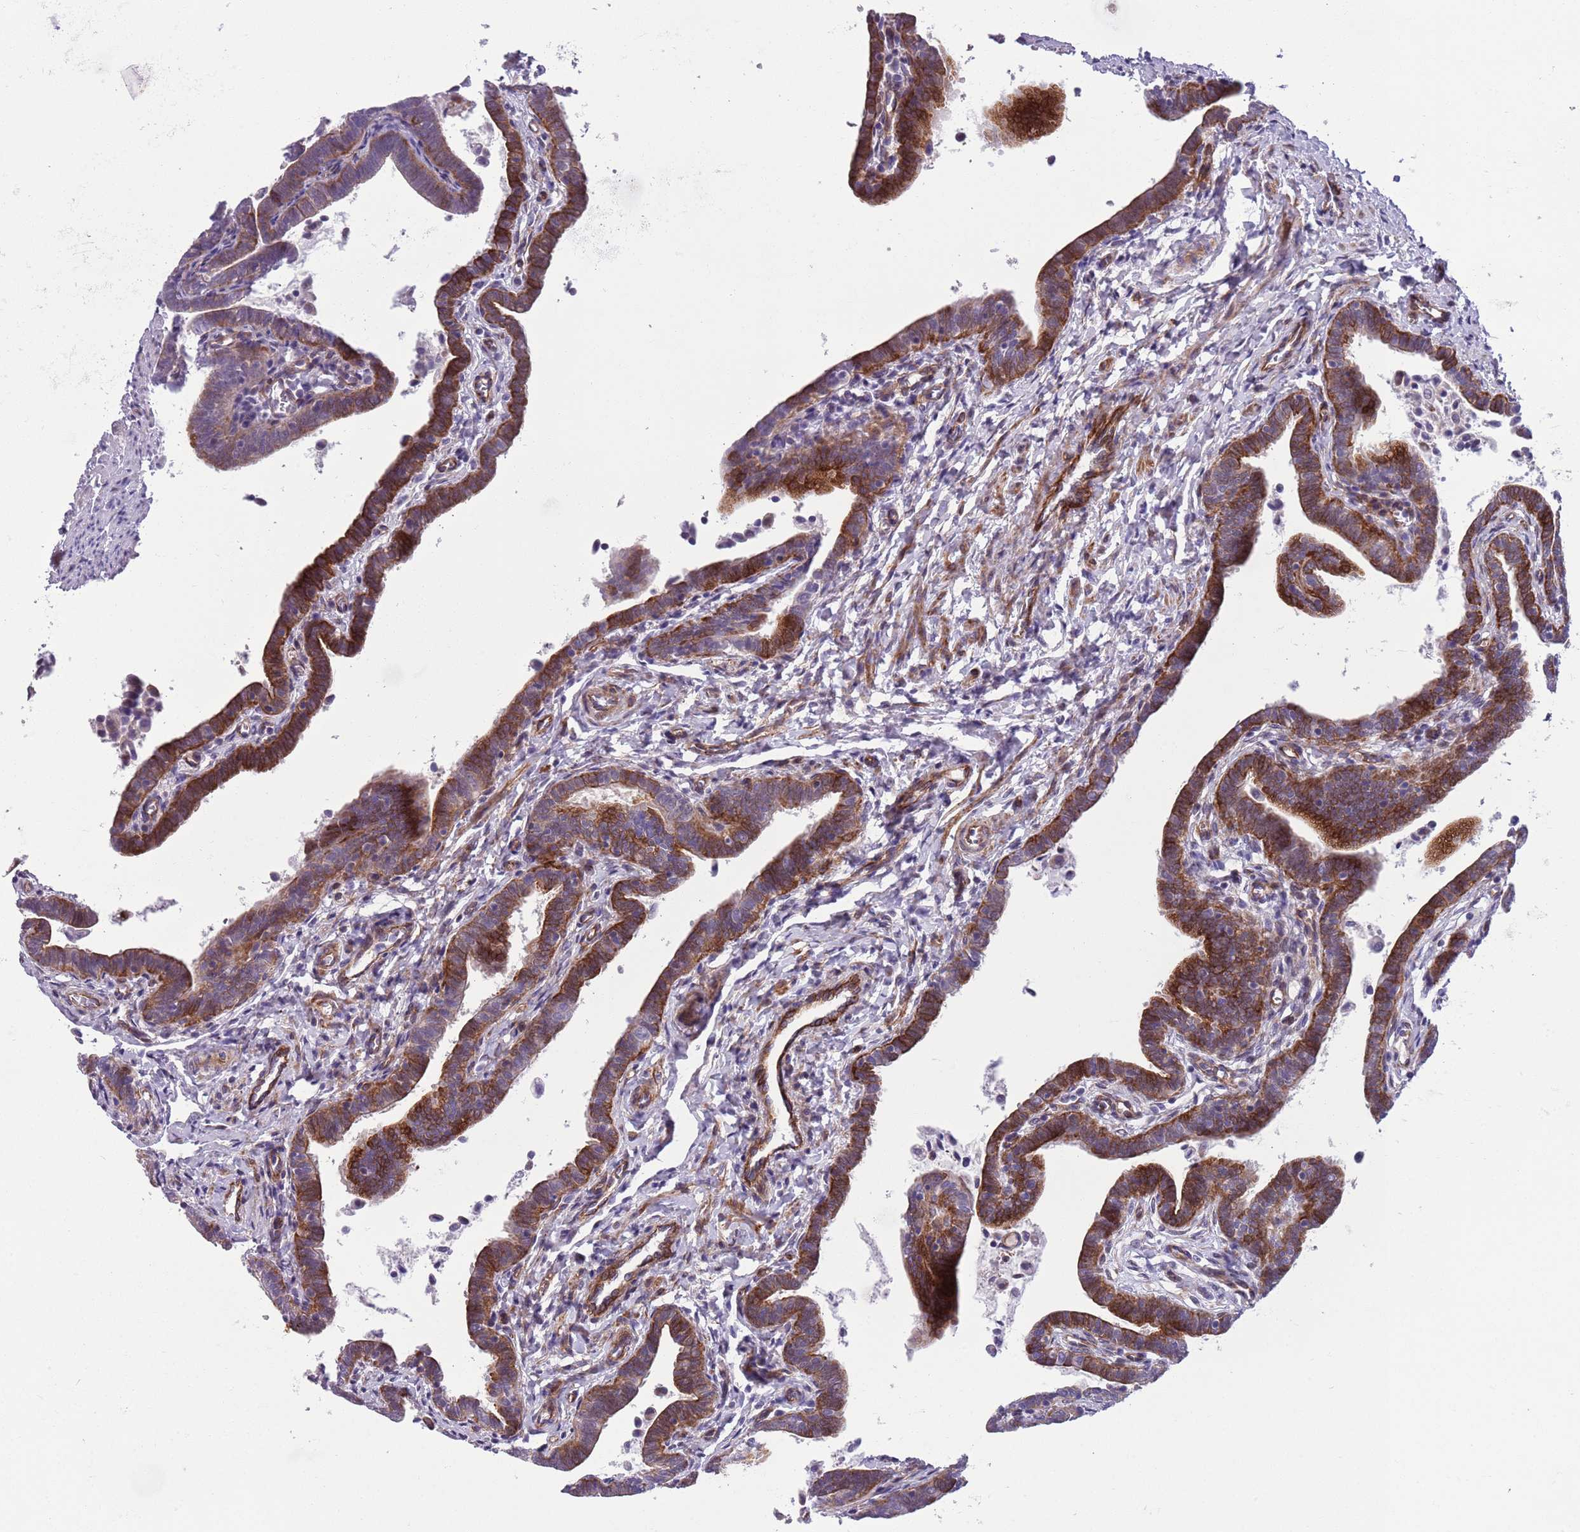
{"staining": {"intensity": "strong", "quantity": "25%-75%", "location": "cytoplasmic/membranous"}, "tissue": "fallopian tube", "cell_type": "Glandular cells", "image_type": "normal", "snomed": [{"axis": "morphology", "description": "Normal tissue, NOS"}, {"axis": "topography", "description": "Fallopian tube"}], "caption": "Protein staining displays strong cytoplasmic/membranous staining in about 25%-75% of glandular cells in benign fallopian tube. Using DAB (3,3'-diaminobenzidine) (brown) and hematoxylin (blue) stains, captured at high magnification using brightfield microscopy.", "gene": "MRPL32", "patient": {"sex": "female", "age": 36}}